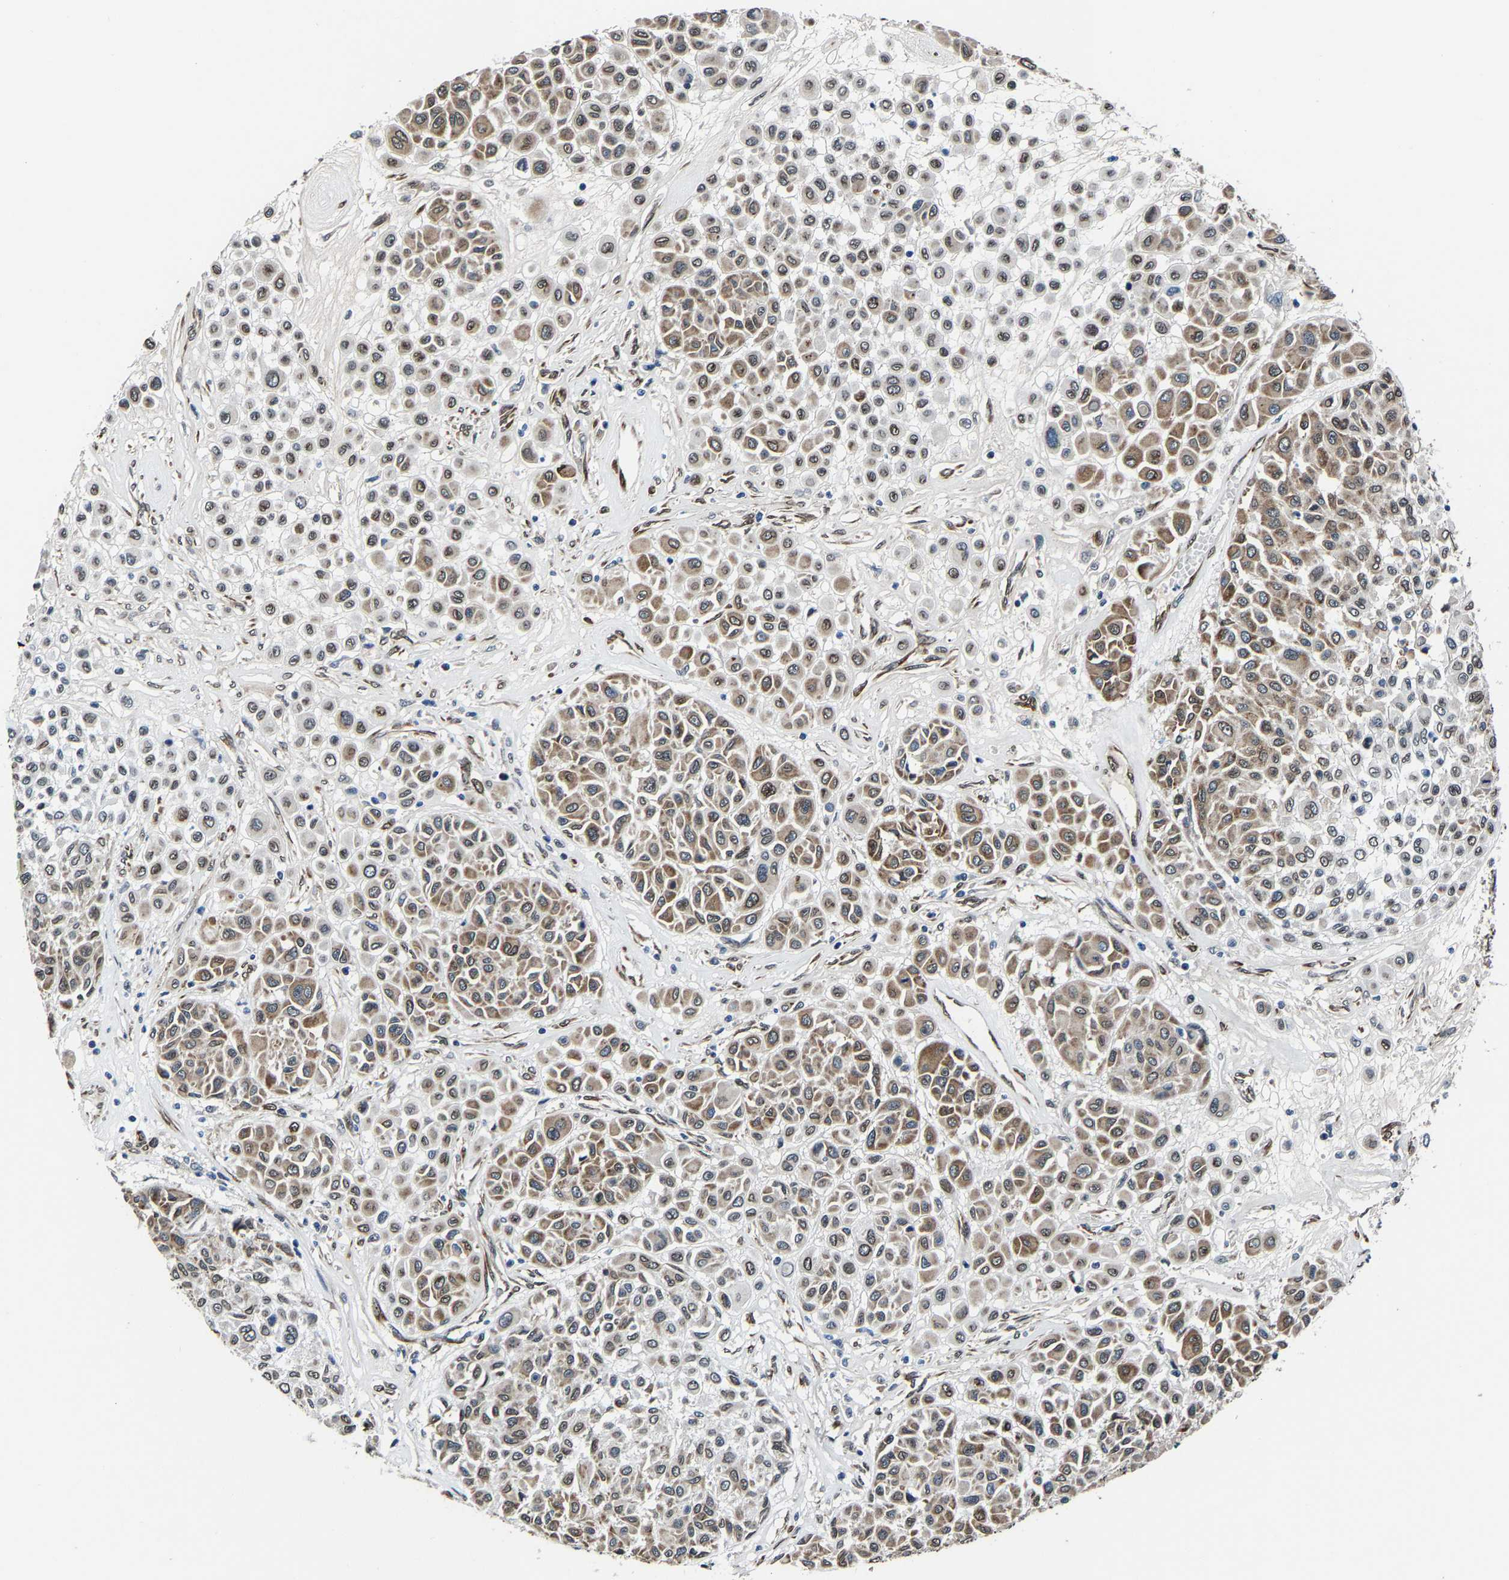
{"staining": {"intensity": "moderate", "quantity": ">75%", "location": "cytoplasmic/membranous"}, "tissue": "melanoma", "cell_type": "Tumor cells", "image_type": "cancer", "snomed": [{"axis": "morphology", "description": "Malignant melanoma, Metastatic site"}, {"axis": "topography", "description": "Soft tissue"}], "caption": "The immunohistochemical stain labels moderate cytoplasmic/membranous positivity in tumor cells of malignant melanoma (metastatic site) tissue.", "gene": "METTL1", "patient": {"sex": "male", "age": 41}}